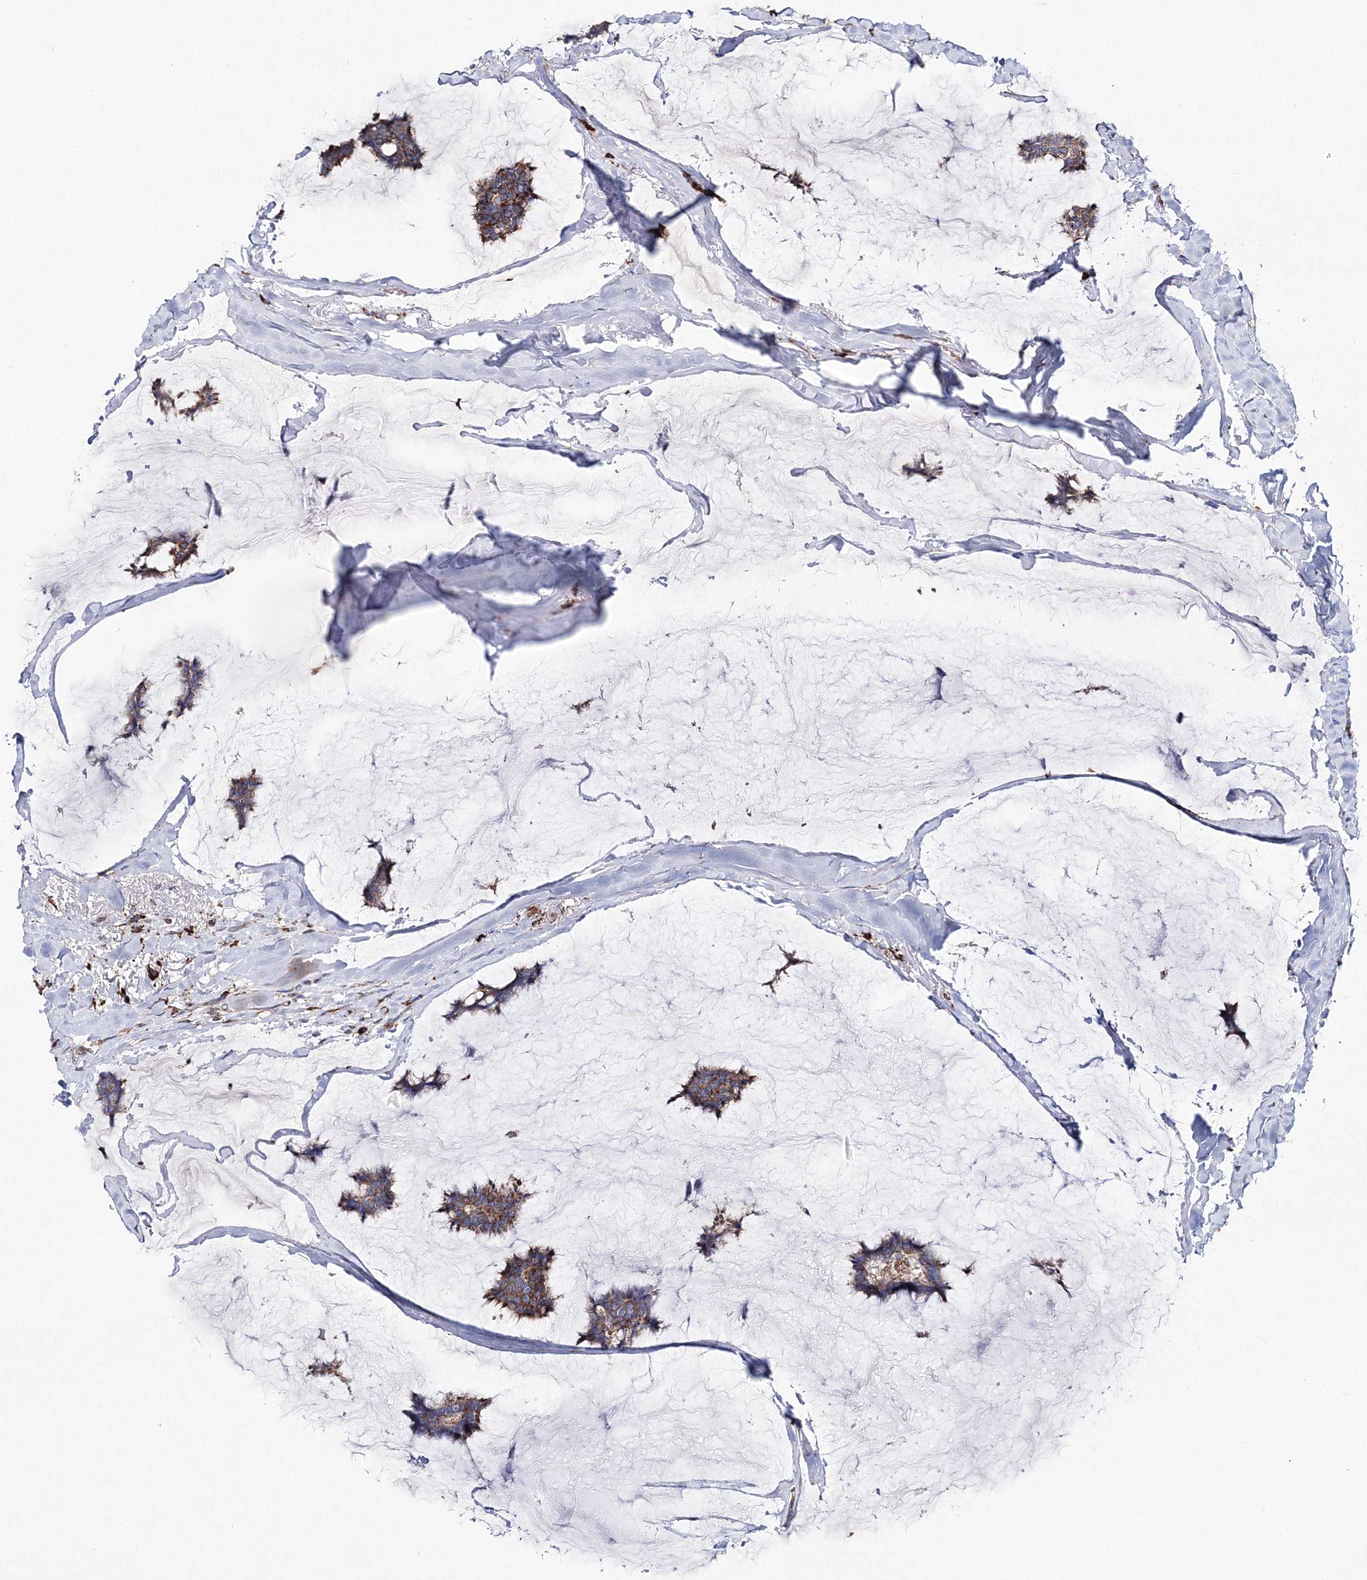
{"staining": {"intensity": "moderate", "quantity": ">75%", "location": "cytoplasmic/membranous"}, "tissue": "breast cancer", "cell_type": "Tumor cells", "image_type": "cancer", "snomed": [{"axis": "morphology", "description": "Duct carcinoma"}, {"axis": "topography", "description": "Breast"}], "caption": "Intraductal carcinoma (breast) stained for a protein (brown) shows moderate cytoplasmic/membranous positive expression in approximately >75% of tumor cells.", "gene": "VPS8", "patient": {"sex": "female", "age": 93}}